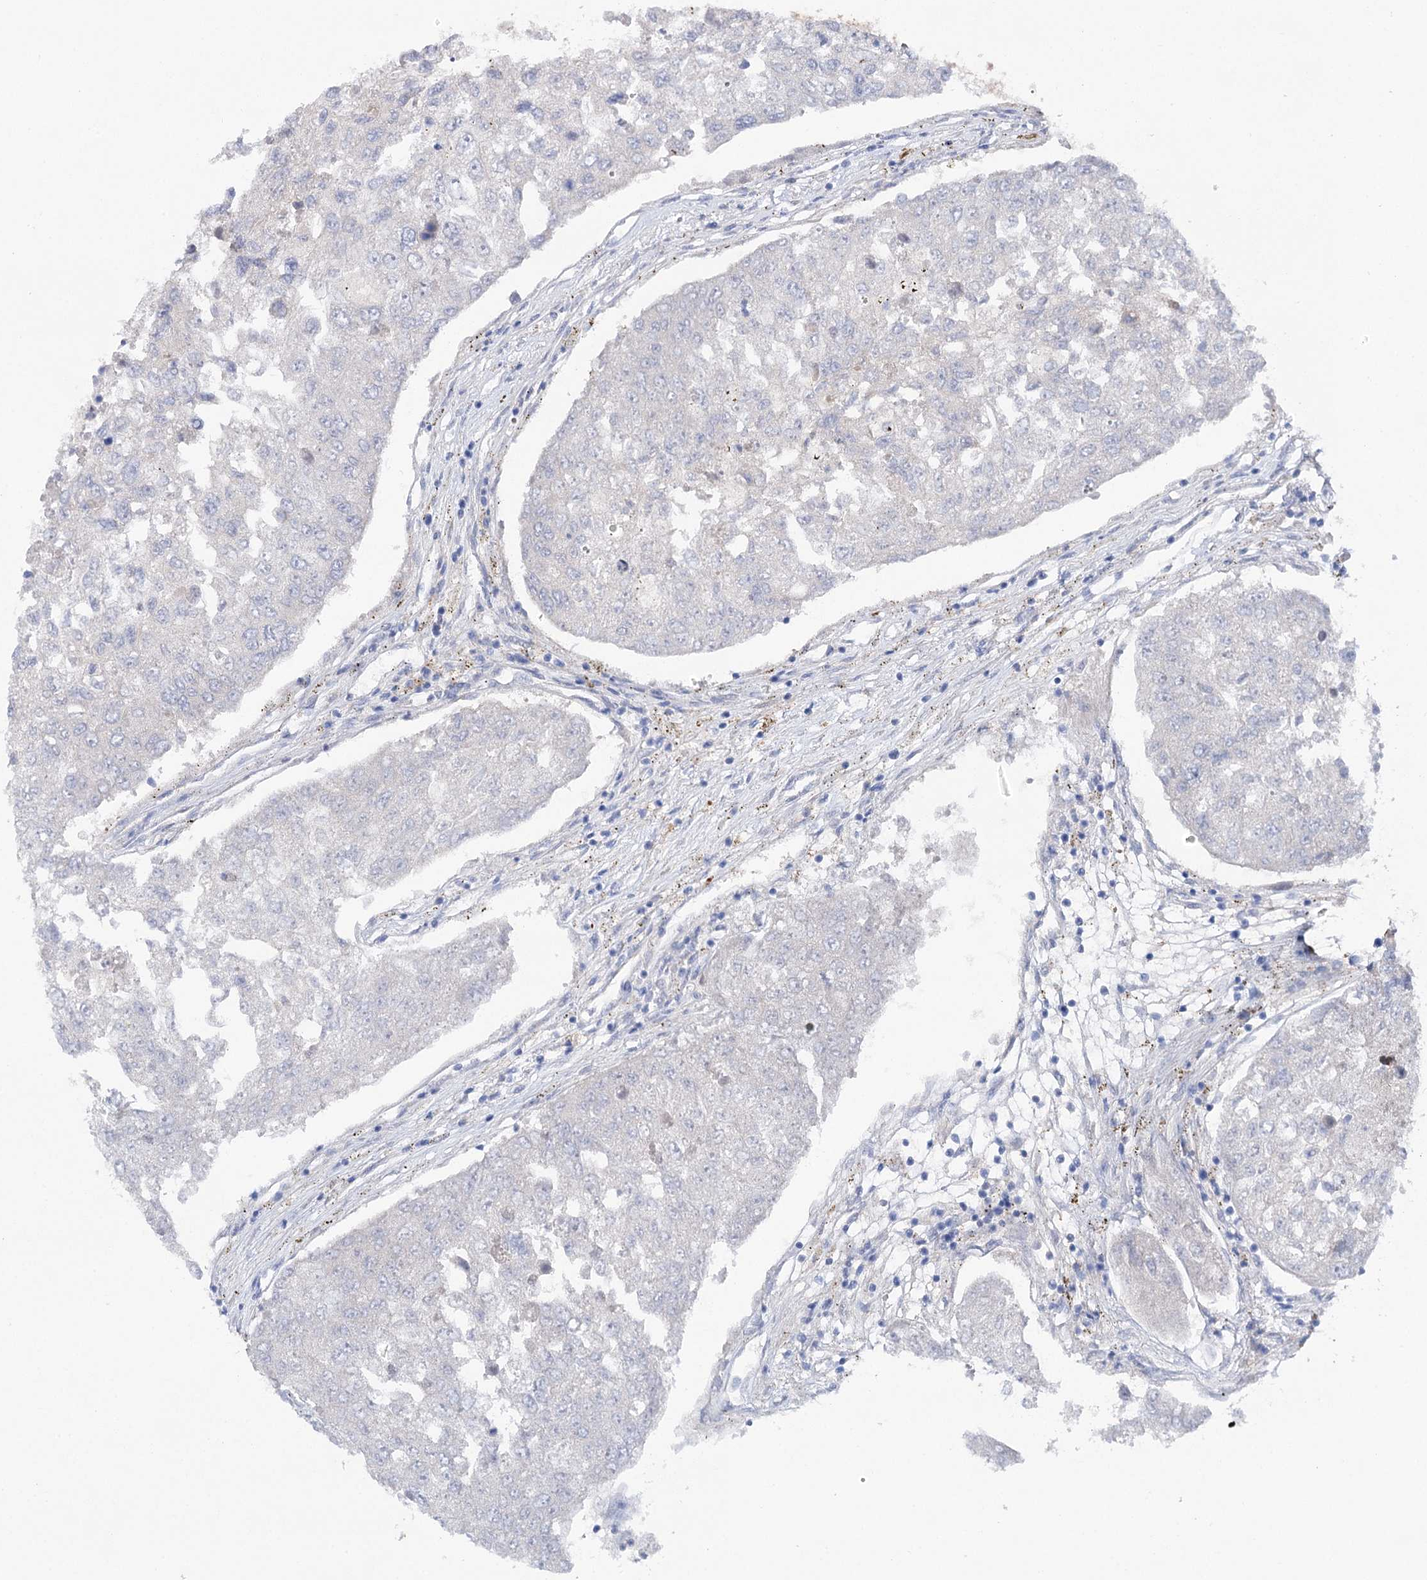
{"staining": {"intensity": "moderate", "quantity": "25%-75%", "location": "nuclear"}, "tissue": "urothelial cancer", "cell_type": "Tumor cells", "image_type": "cancer", "snomed": [{"axis": "morphology", "description": "Urothelial carcinoma, High grade"}, {"axis": "topography", "description": "Lymph node"}, {"axis": "topography", "description": "Urinary bladder"}], "caption": "Immunohistochemistry (DAB (3,3'-diaminobenzidine)) staining of urothelial carcinoma (high-grade) exhibits moderate nuclear protein positivity in about 25%-75% of tumor cells. (IHC, brightfield microscopy, high magnification).", "gene": "UGDH", "patient": {"sex": "male", "age": 51}}